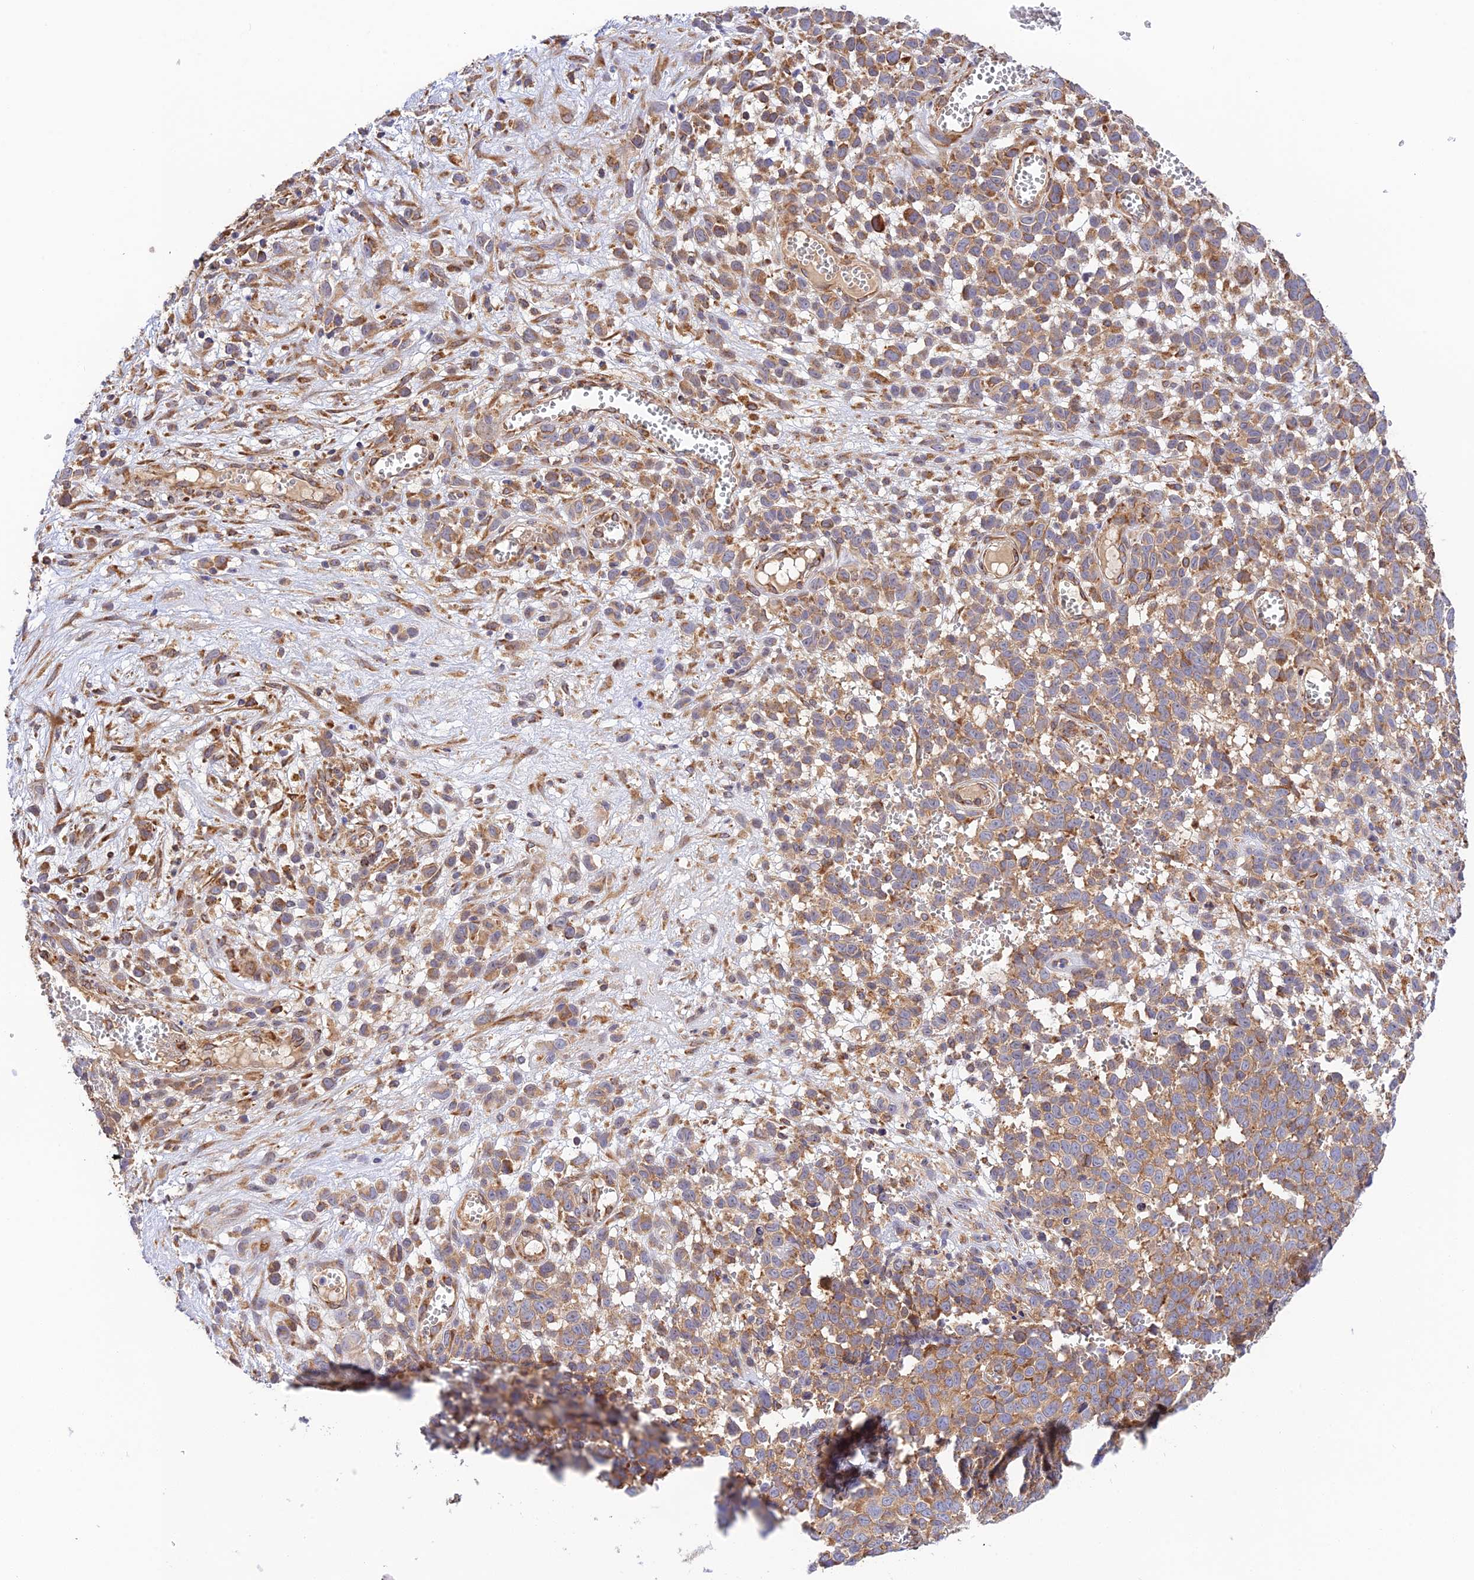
{"staining": {"intensity": "moderate", "quantity": ">75%", "location": "cytoplasmic/membranous"}, "tissue": "melanoma", "cell_type": "Tumor cells", "image_type": "cancer", "snomed": [{"axis": "morphology", "description": "Malignant melanoma, NOS"}, {"axis": "topography", "description": "Nose, NOS"}], "caption": "Immunohistochemistry histopathology image of neoplastic tissue: melanoma stained using IHC shows medium levels of moderate protein expression localized specifically in the cytoplasmic/membranous of tumor cells, appearing as a cytoplasmic/membranous brown color.", "gene": "RPL5", "patient": {"sex": "female", "age": 48}}